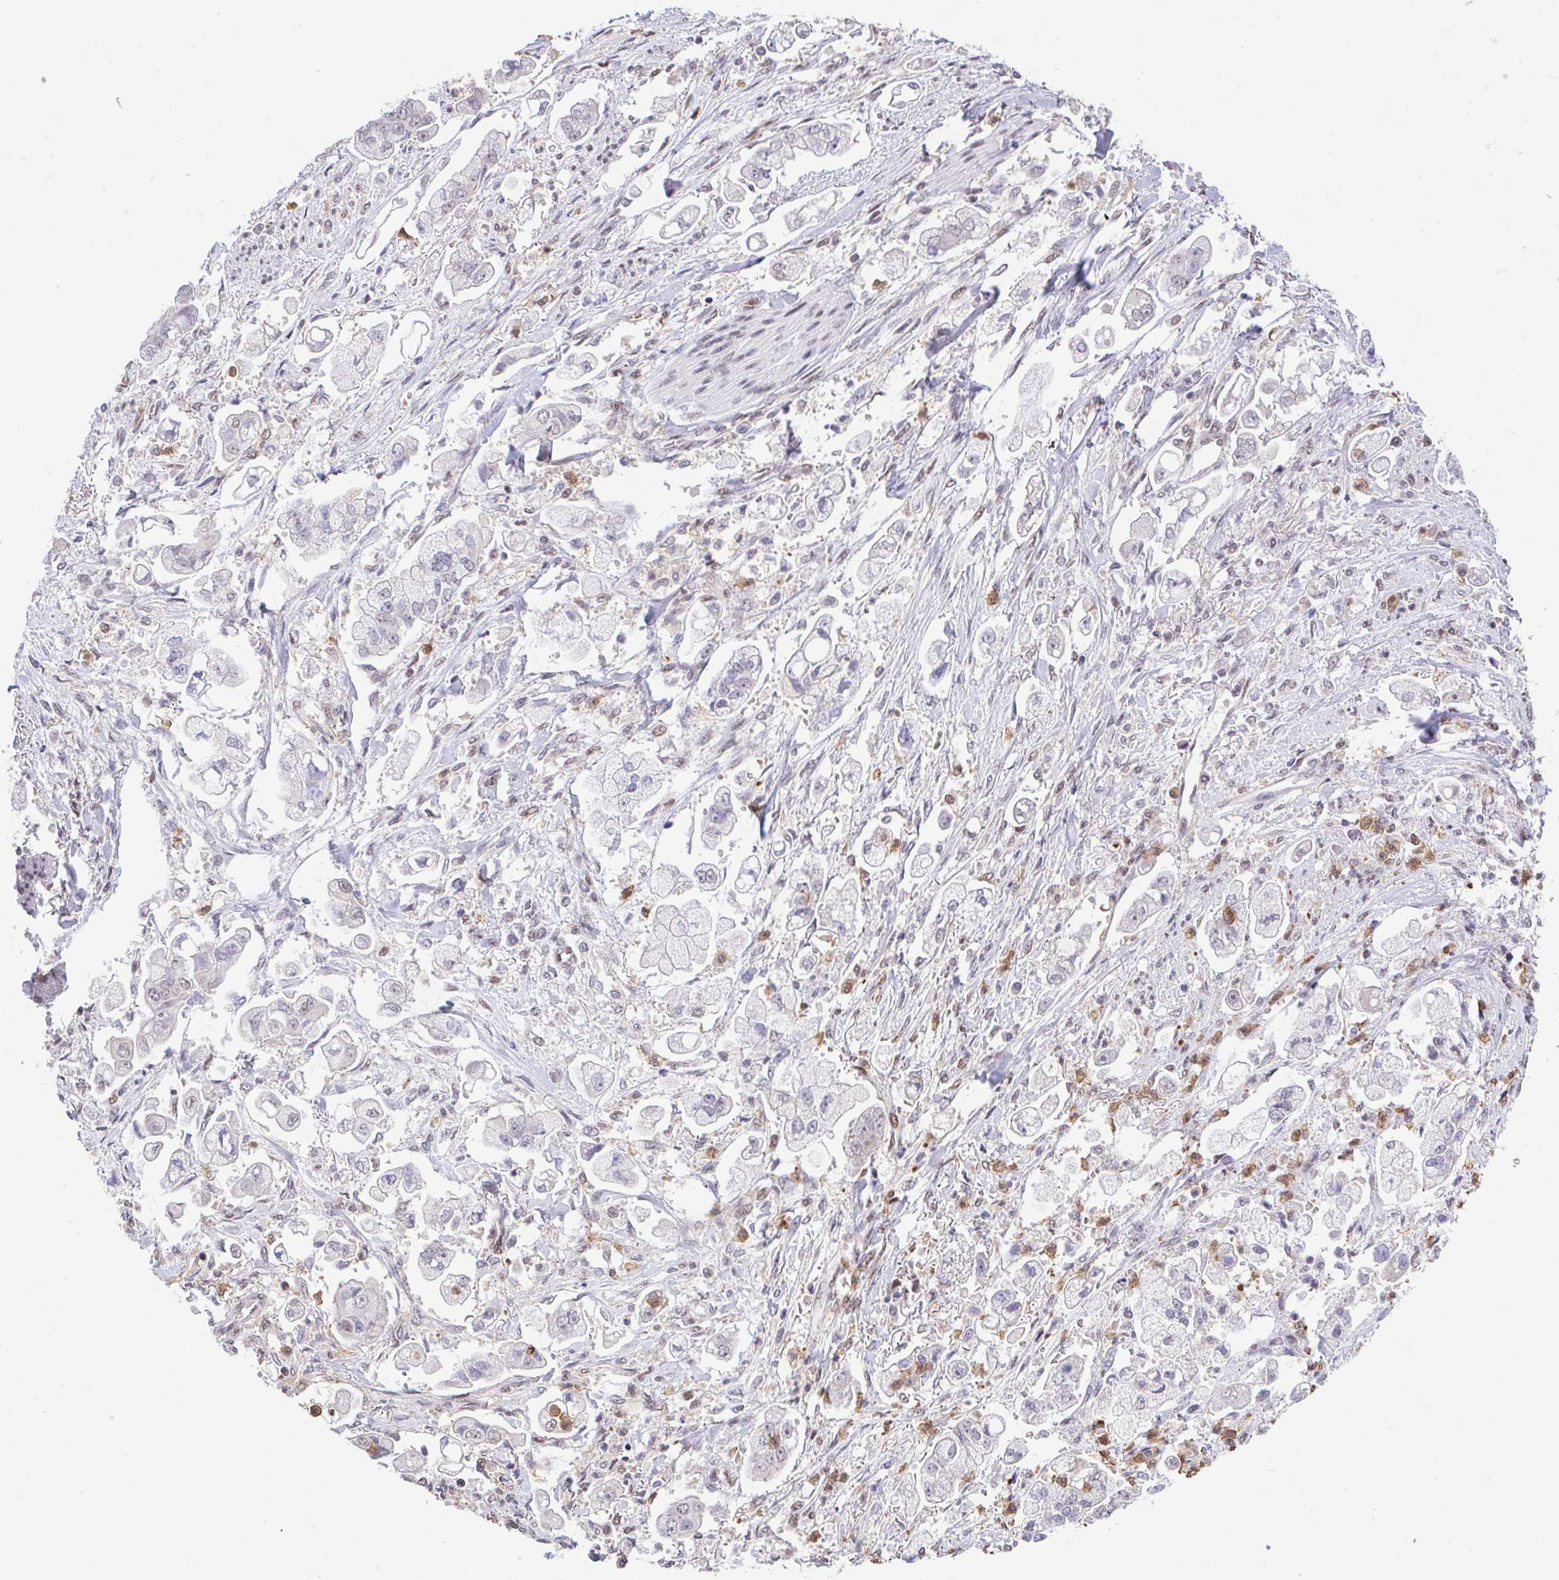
{"staining": {"intensity": "weak", "quantity": "<25%", "location": "nuclear"}, "tissue": "stomach cancer", "cell_type": "Tumor cells", "image_type": "cancer", "snomed": [{"axis": "morphology", "description": "Adenocarcinoma, NOS"}, {"axis": "topography", "description": "Stomach"}], "caption": "Micrograph shows no protein positivity in tumor cells of stomach adenocarcinoma tissue.", "gene": "OR6K3", "patient": {"sex": "male", "age": 62}}